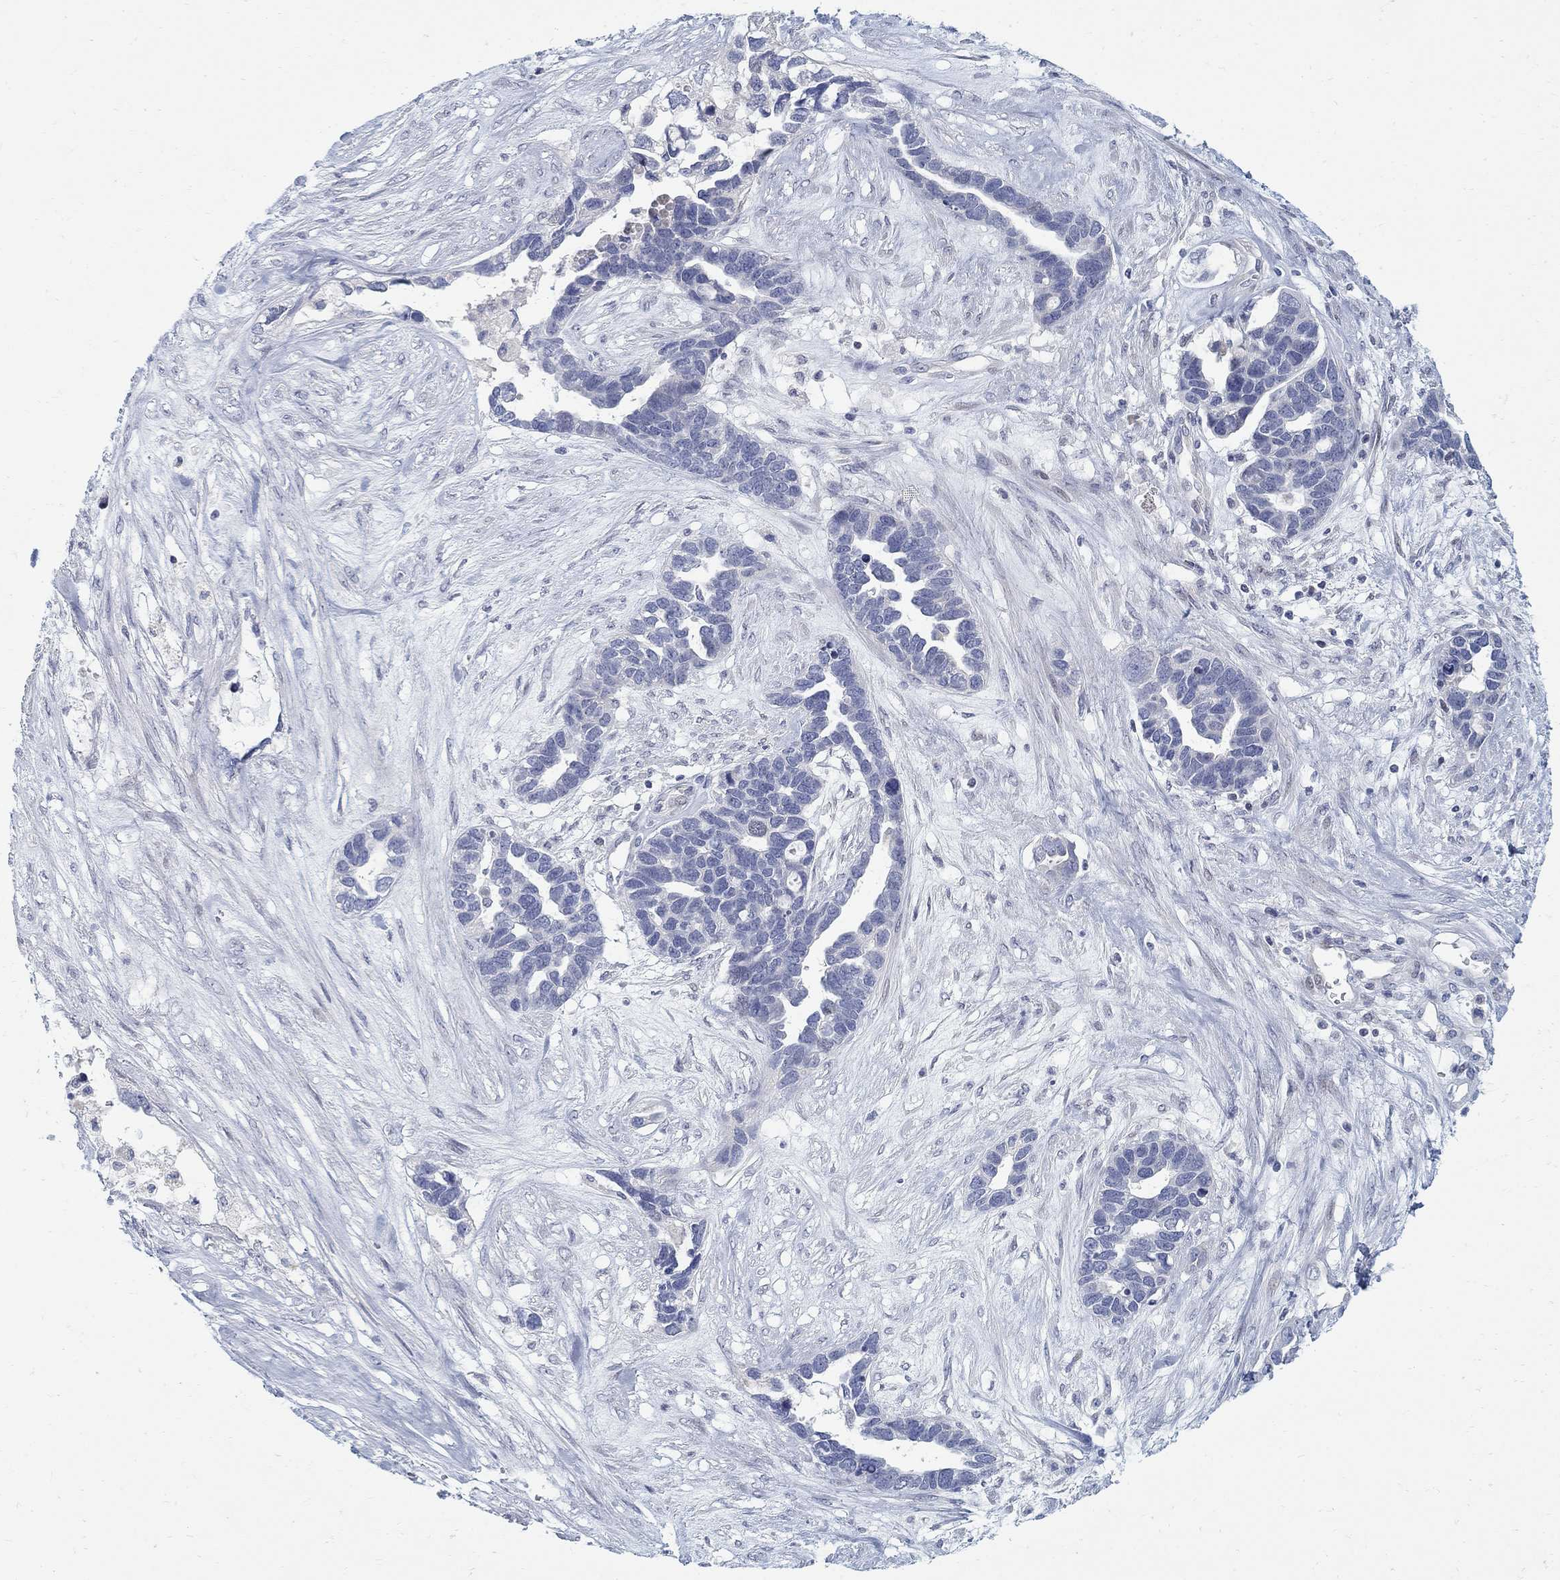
{"staining": {"intensity": "negative", "quantity": "none", "location": "none"}, "tissue": "ovarian cancer", "cell_type": "Tumor cells", "image_type": "cancer", "snomed": [{"axis": "morphology", "description": "Cystadenocarcinoma, serous, NOS"}, {"axis": "topography", "description": "Ovary"}], "caption": "The photomicrograph shows no staining of tumor cells in ovarian serous cystadenocarcinoma.", "gene": "ANO7", "patient": {"sex": "female", "age": 54}}